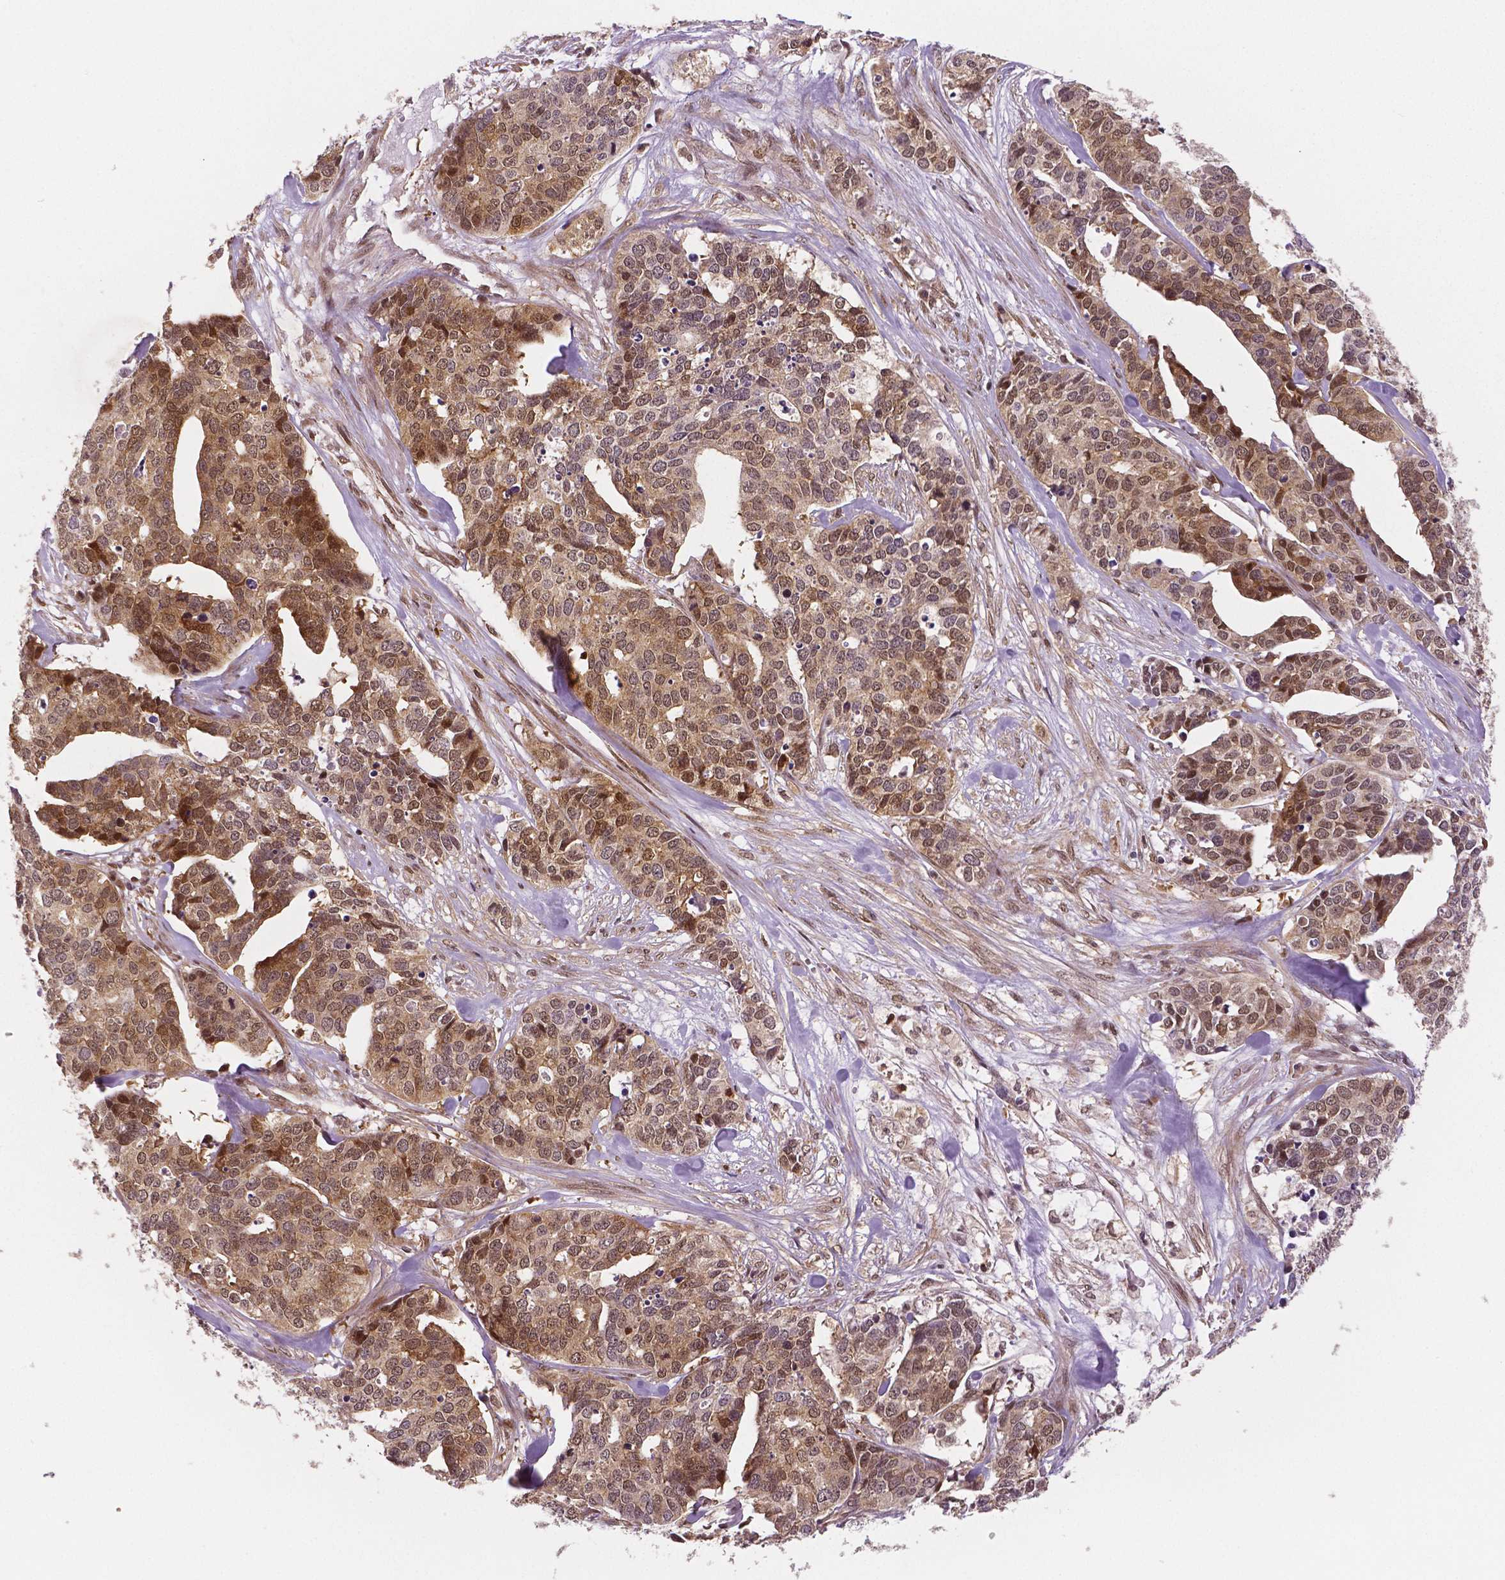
{"staining": {"intensity": "moderate", "quantity": ">75%", "location": "cytoplasmic/membranous,nuclear"}, "tissue": "ovarian cancer", "cell_type": "Tumor cells", "image_type": "cancer", "snomed": [{"axis": "morphology", "description": "Carcinoma, endometroid"}, {"axis": "topography", "description": "Ovary"}], "caption": "Immunohistochemical staining of endometroid carcinoma (ovarian) exhibits medium levels of moderate cytoplasmic/membranous and nuclear positivity in approximately >75% of tumor cells.", "gene": "STAT3", "patient": {"sex": "female", "age": 65}}